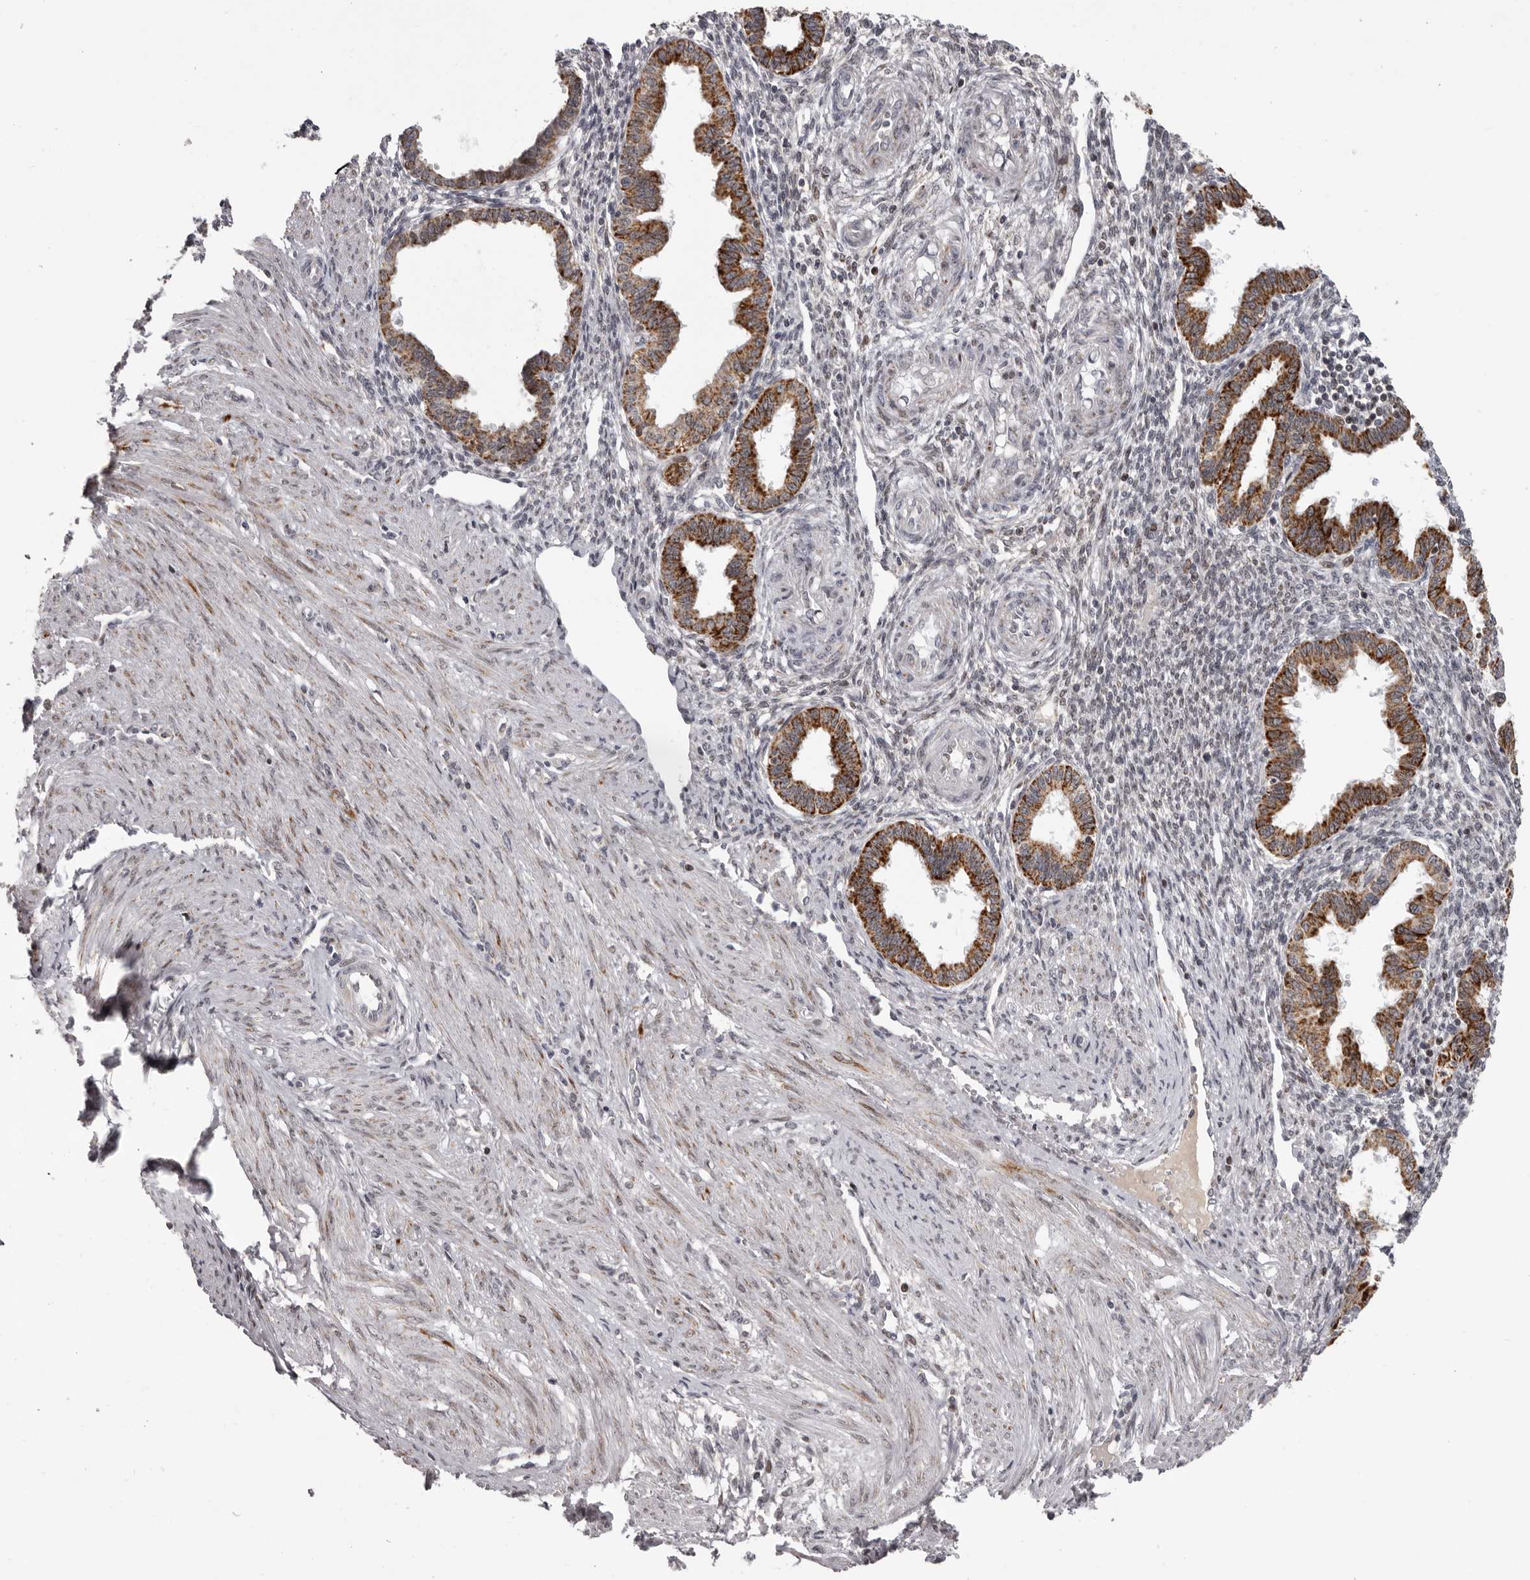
{"staining": {"intensity": "weak", "quantity": "<25%", "location": "nuclear"}, "tissue": "endometrium", "cell_type": "Cells in endometrial stroma", "image_type": "normal", "snomed": [{"axis": "morphology", "description": "Normal tissue, NOS"}, {"axis": "topography", "description": "Endometrium"}], "caption": "IHC micrograph of normal endometrium: endometrium stained with DAB displays no significant protein staining in cells in endometrial stroma.", "gene": "C17orf99", "patient": {"sex": "female", "age": 33}}